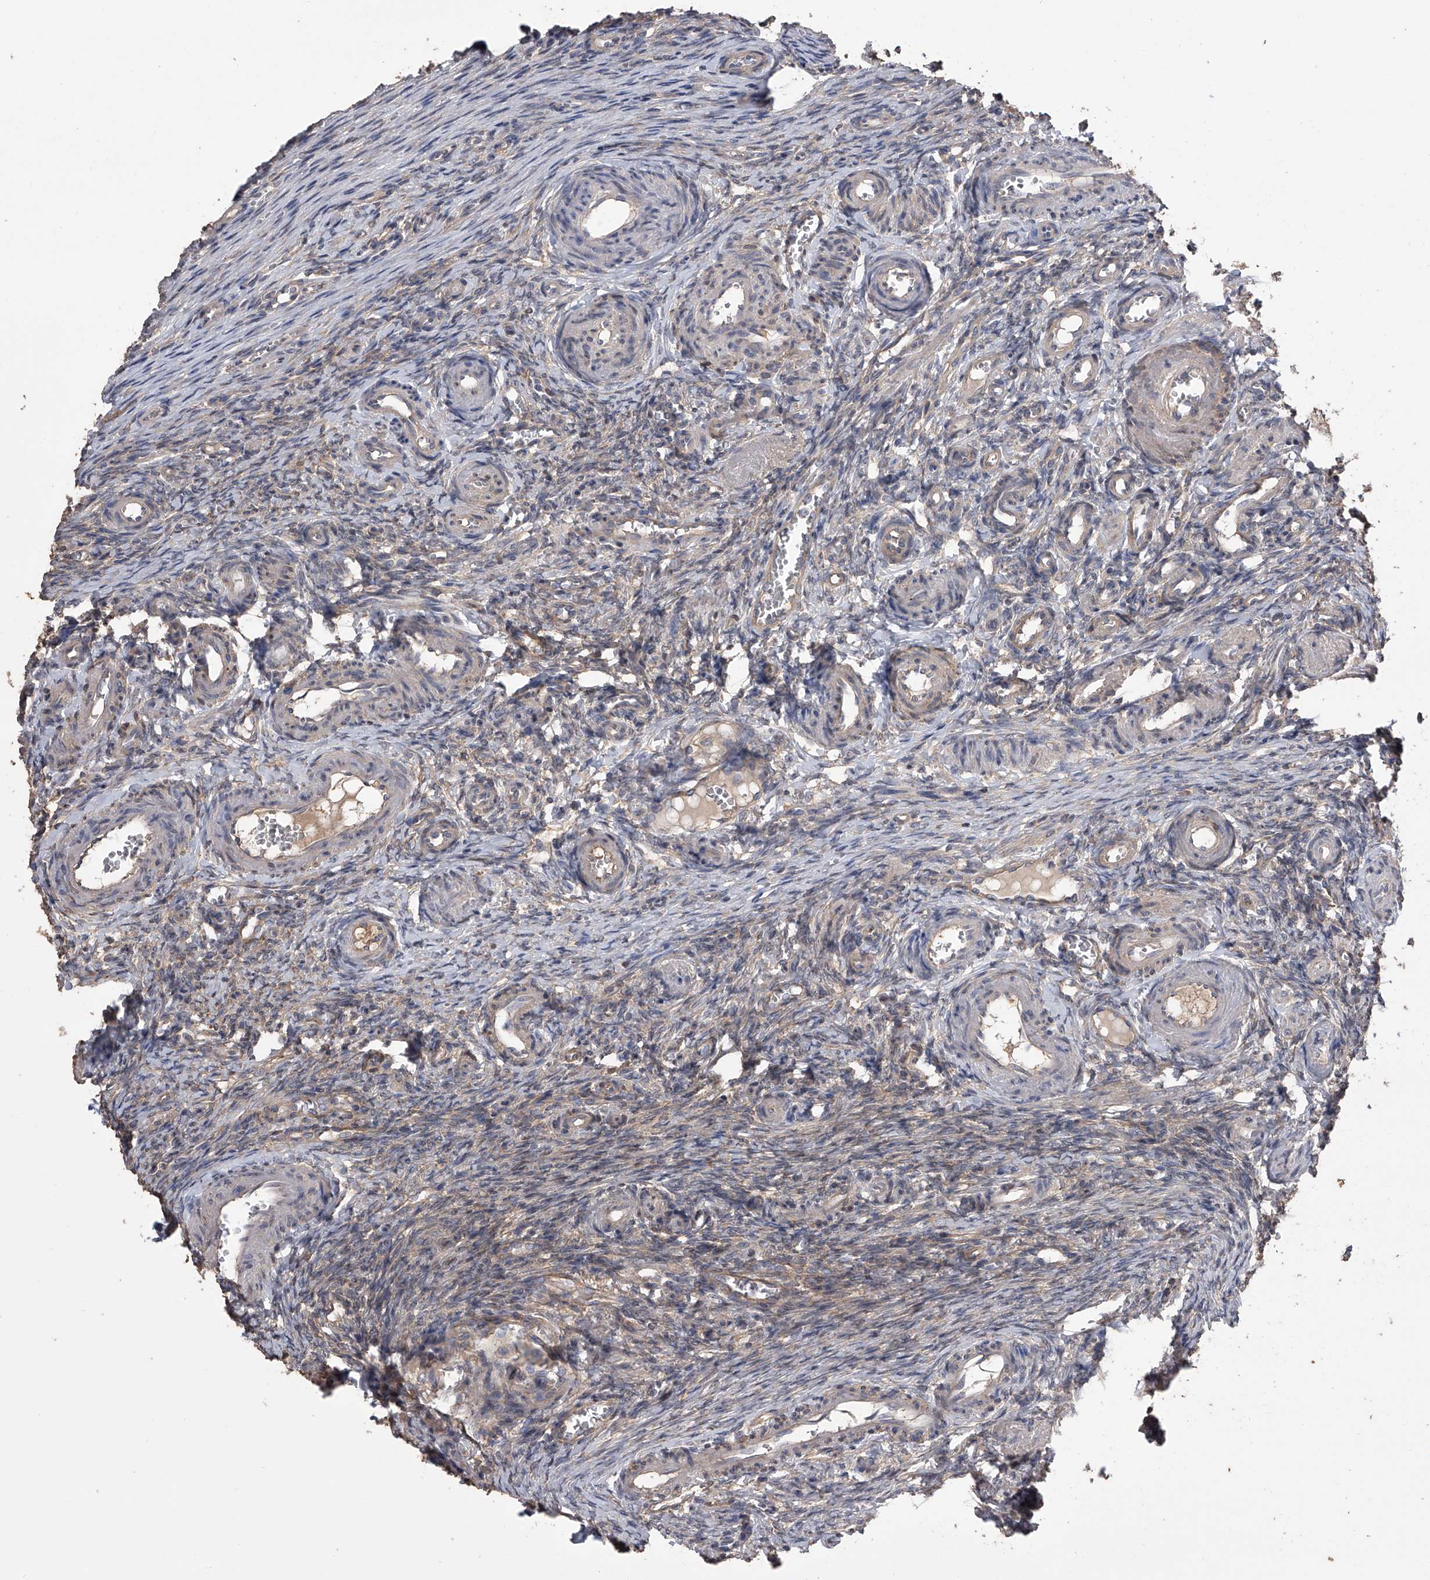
{"staining": {"intensity": "weak", "quantity": "<25%", "location": "cytoplasmic/membranous"}, "tissue": "ovary", "cell_type": "Ovarian stroma cells", "image_type": "normal", "snomed": [{"axis": "morphology", "description": "Adenocarcinoma, NOS"}, {"axis": "topography", "description": "Endometrium"}], "caption": "This is an immunohistochemistry histopathology image of unremarkable human ovary. There is no staining in ovarian stroma cells.", "gene": "ZNF343", "patient": {"sex": "female", "age": 32}}